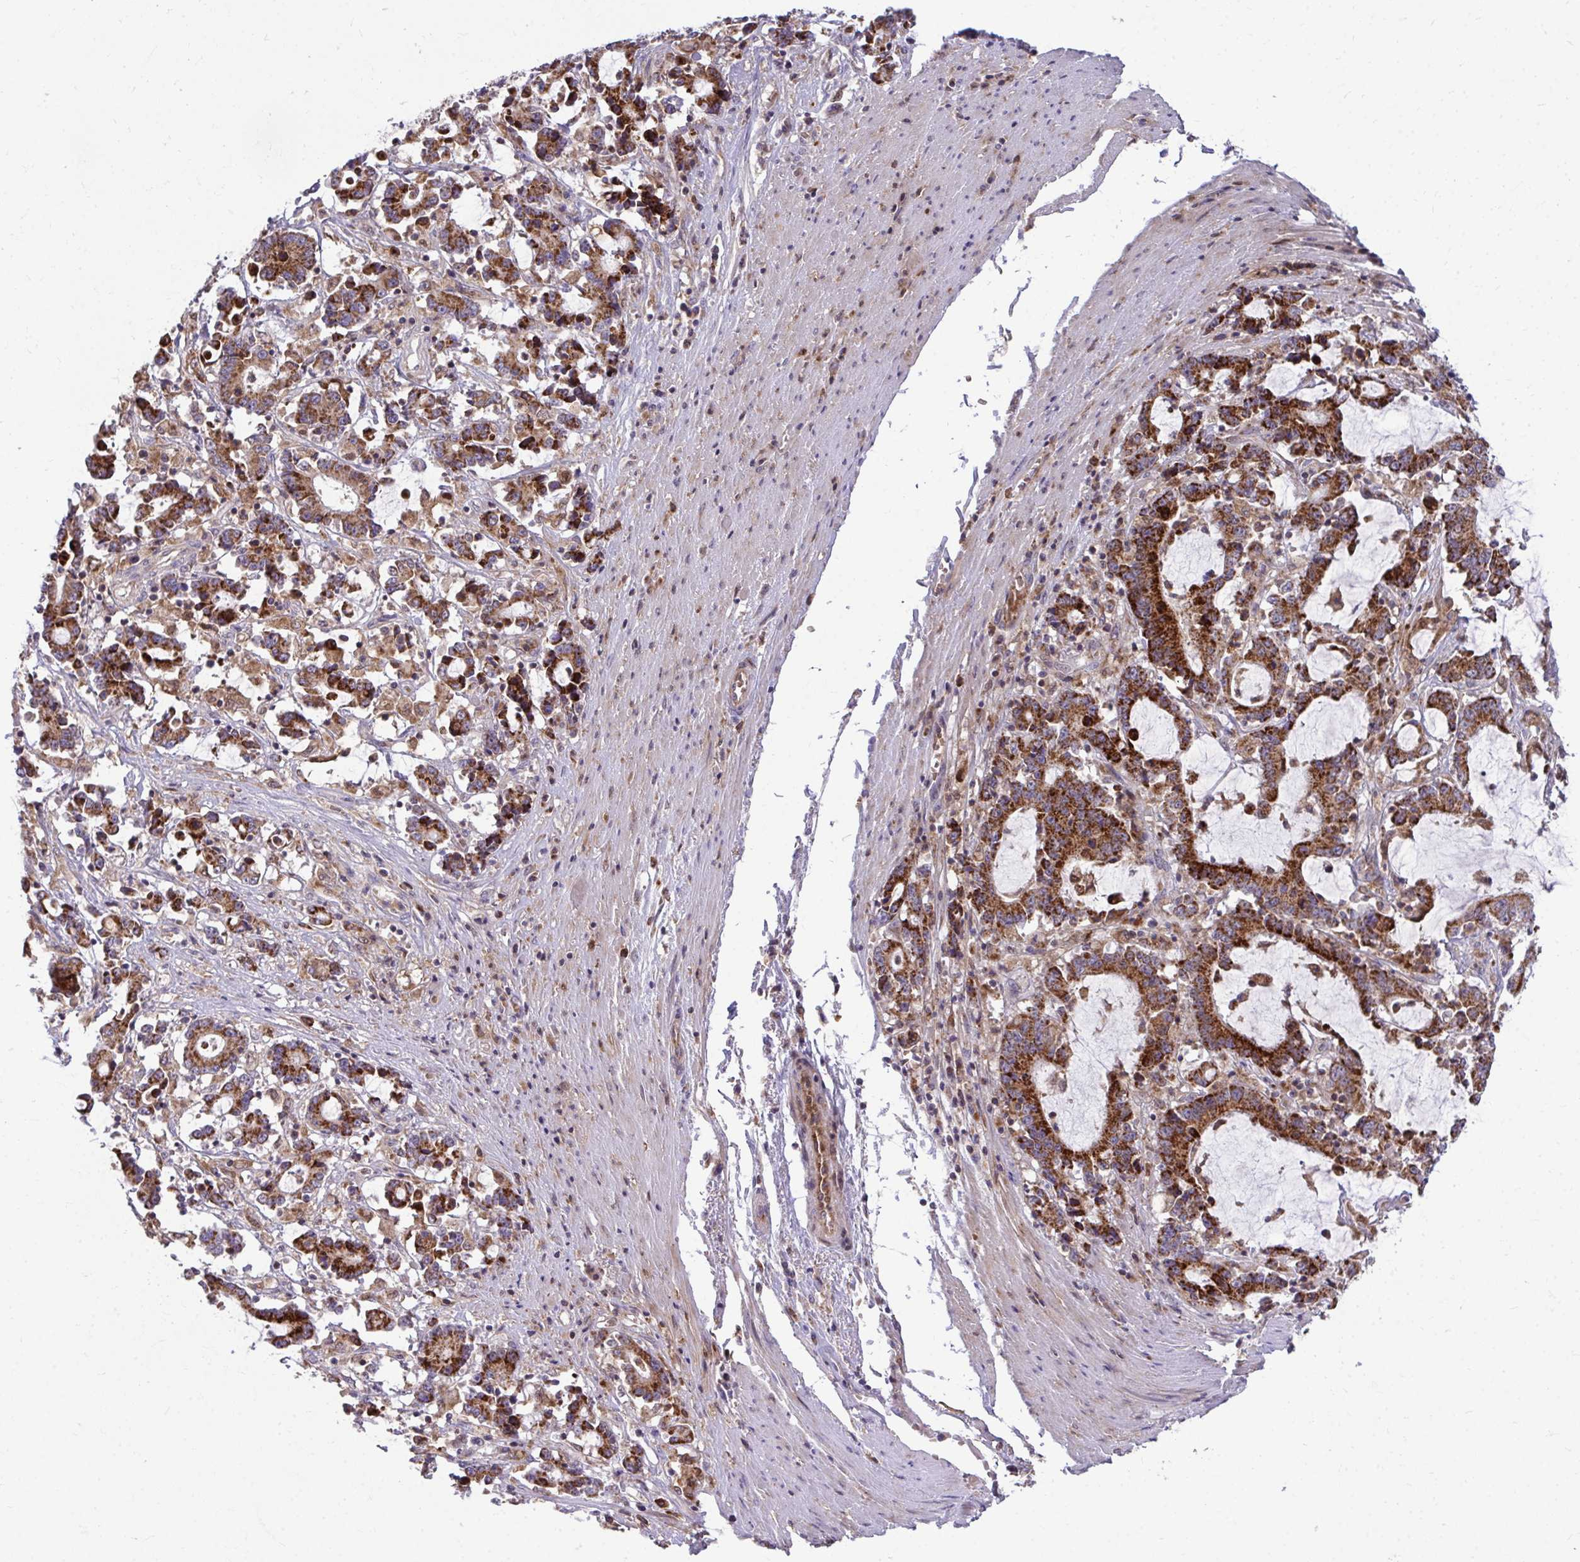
{"staining": {"intensity": "strong", "quantity": ">75%", "location": "cytoplasmic/membranous"}, "tissue": "stomach cancer", "cell_type": "Tumor cells", "image_type": "cancer", "snomed": [{"axis": "morphology", "description": "Adenocarcinoma, NOS"}, {"axis": "topography", "description": "Stomach, upper"}], "caption": "Adenocarcinoma (stomach) tissue exhibits strong cytoplasmic/membranous expression in about >75% of tumor cells", "gene": "C16orf54", "patient": {"sex": "male", "age": 68}}